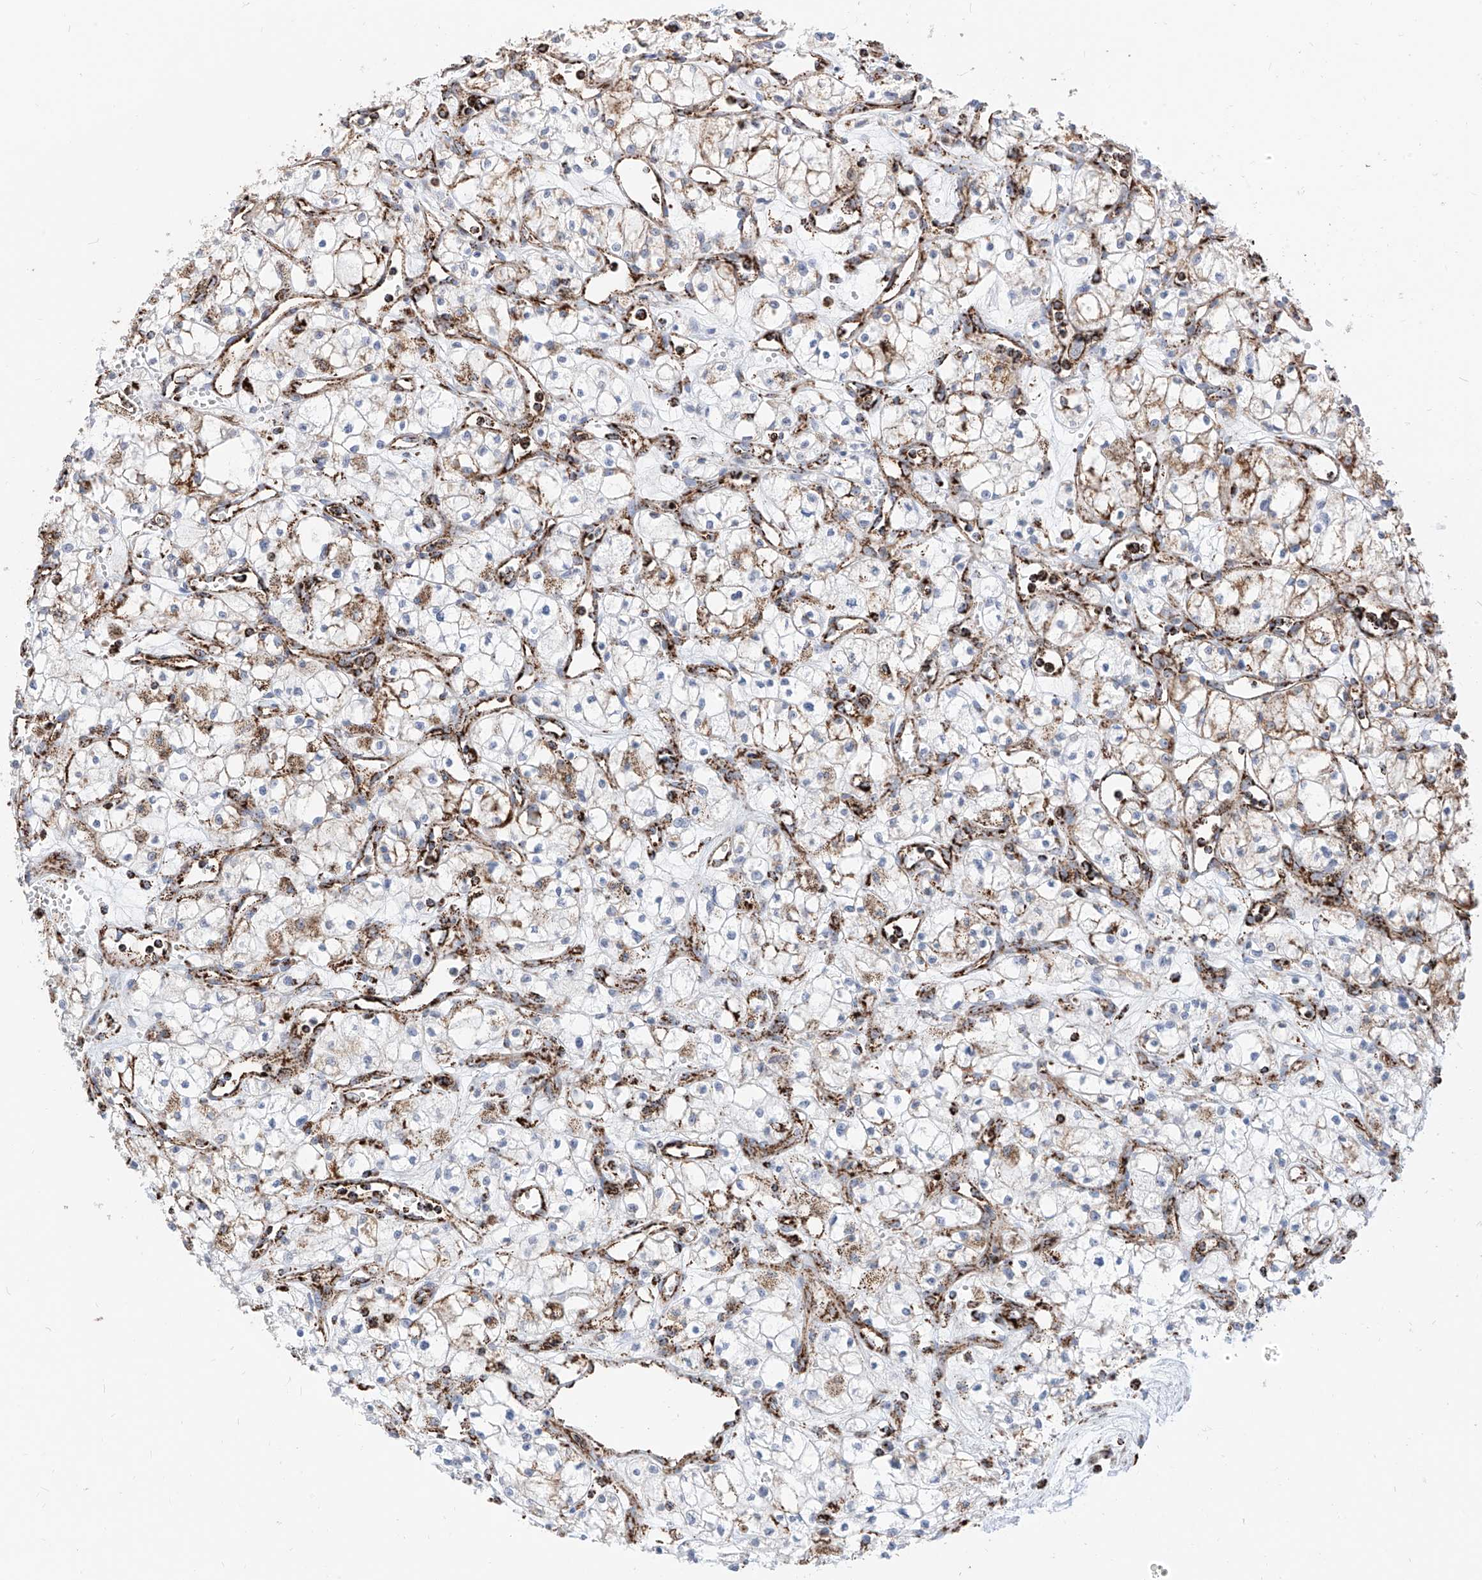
{"staining": {"intensity": "moderate", "quantity": "25%-75%", "location": "cytoplasmic/membranous"}, "tissue": "renal cancer", "cell_type": "Tumor cells", "image_type": "cancer", "snomed": [{"axis": "morphology", "description": "Adenocarcinoma, NOS"}, {"axis": "topography", "description": "Kidney"}], "caption": "Protein analysis of renal cancer tissue demonstrates moderate cytoplasmic/membranous staining in about 25%-75% of tumor cells.", "gene": "COX5B", "patient": {"sex": "male", "age": 59}}